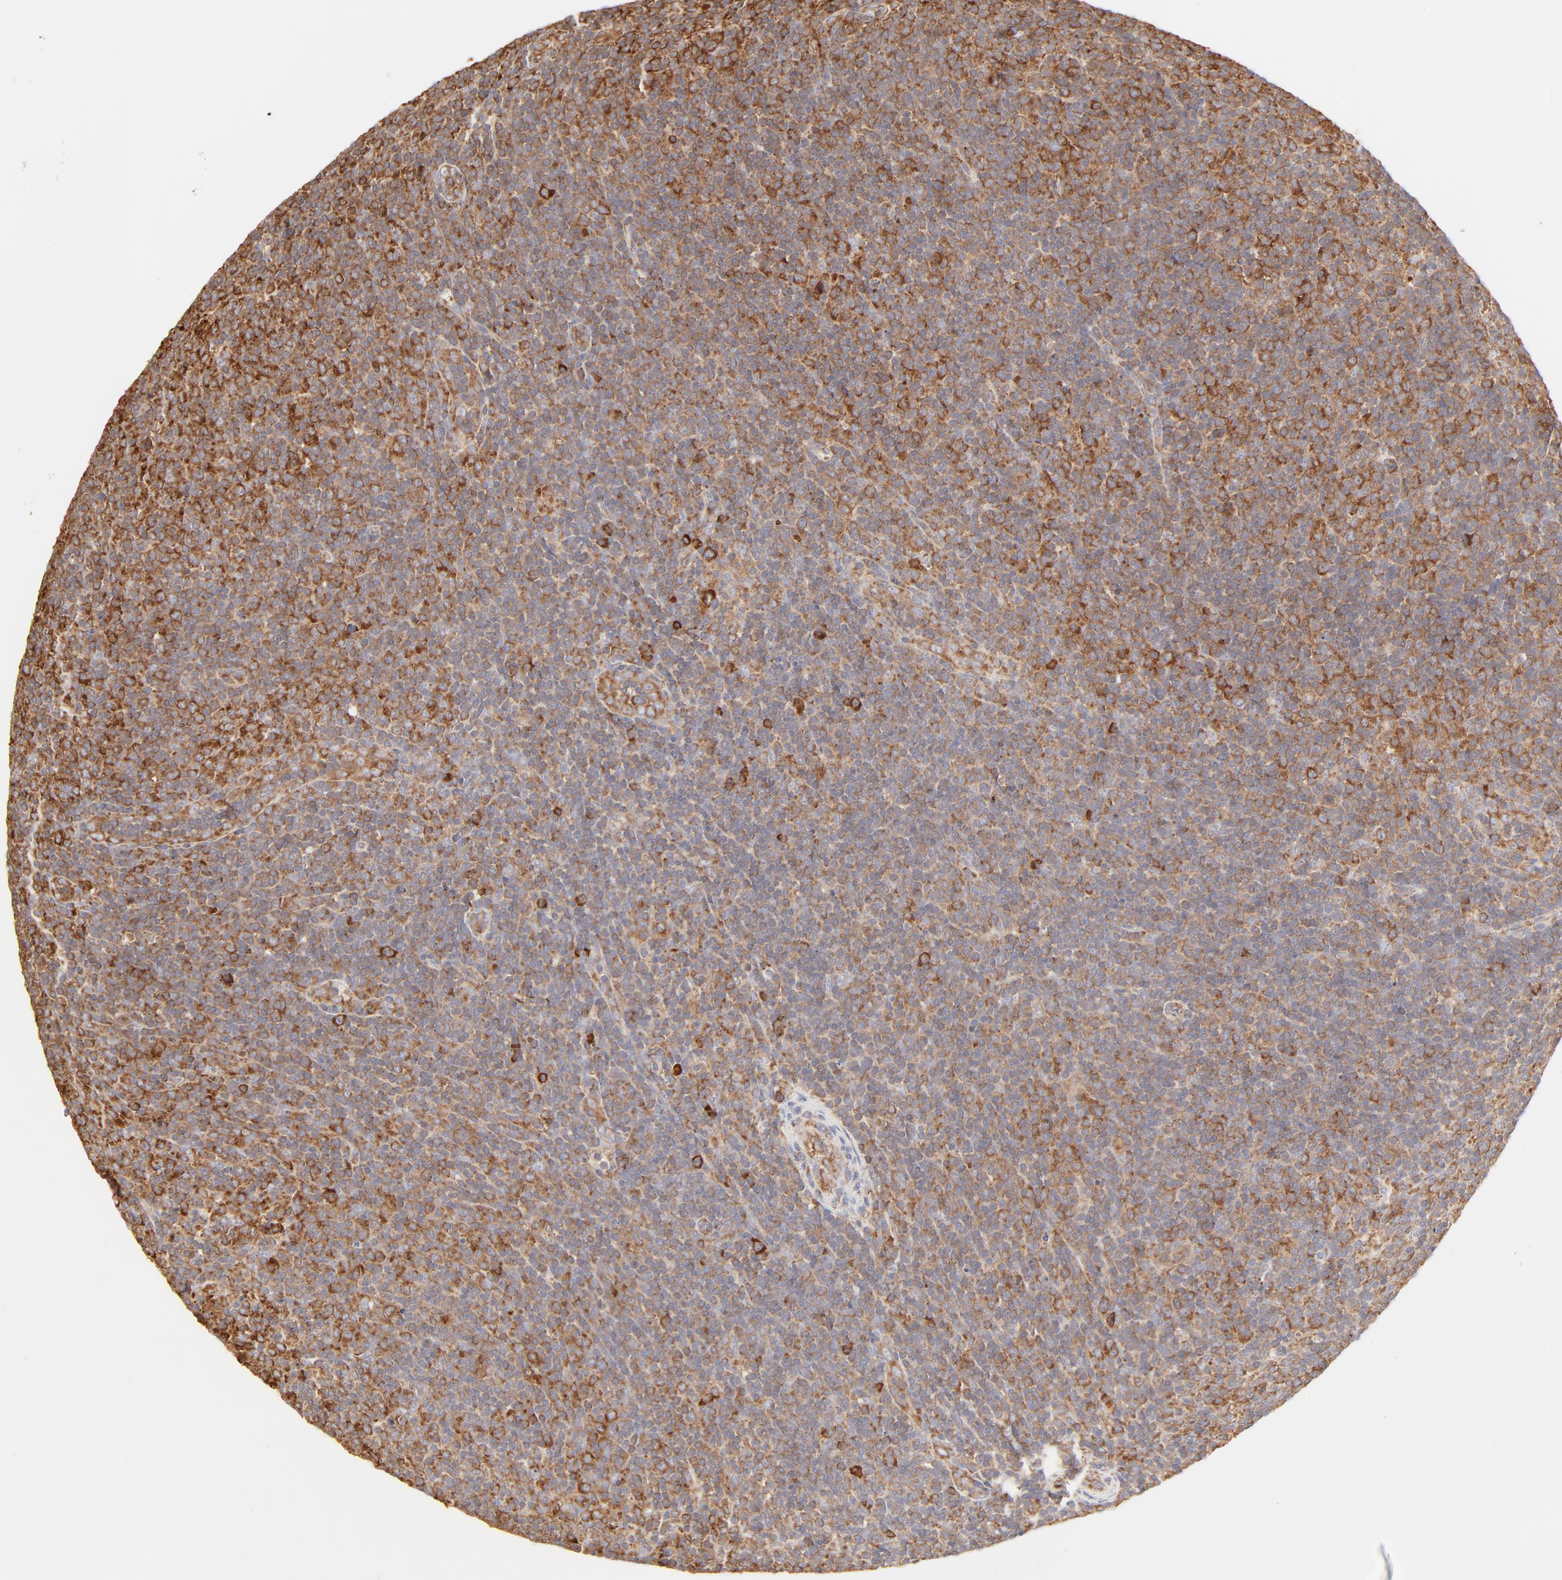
{"staining": {"intensity": "moderate", "quantity": "25%-75%", "location": "cytoplasmic/membranous"}, "tissue": "lymphoma", "cell_type": "Tumor cells", "image_type": "cancer", "snomed": [{"axis": "morphology", "description": "Malignant lymphoma, non-Hodgkin's type, Low grade"}, {"axis": "topography", "description": "Lymph node"}], "caption": "This micrograph displays immunohistochemistry (IHC) staining of malignant lymphoma, non-Hodgkin's type (low-grade), with medium moderate cytoplasmic/membranous positivity in approximately 25%-75% of tumor cells.", "gene": "RPS20", "patient": {"sex": "male", "age": 70}}